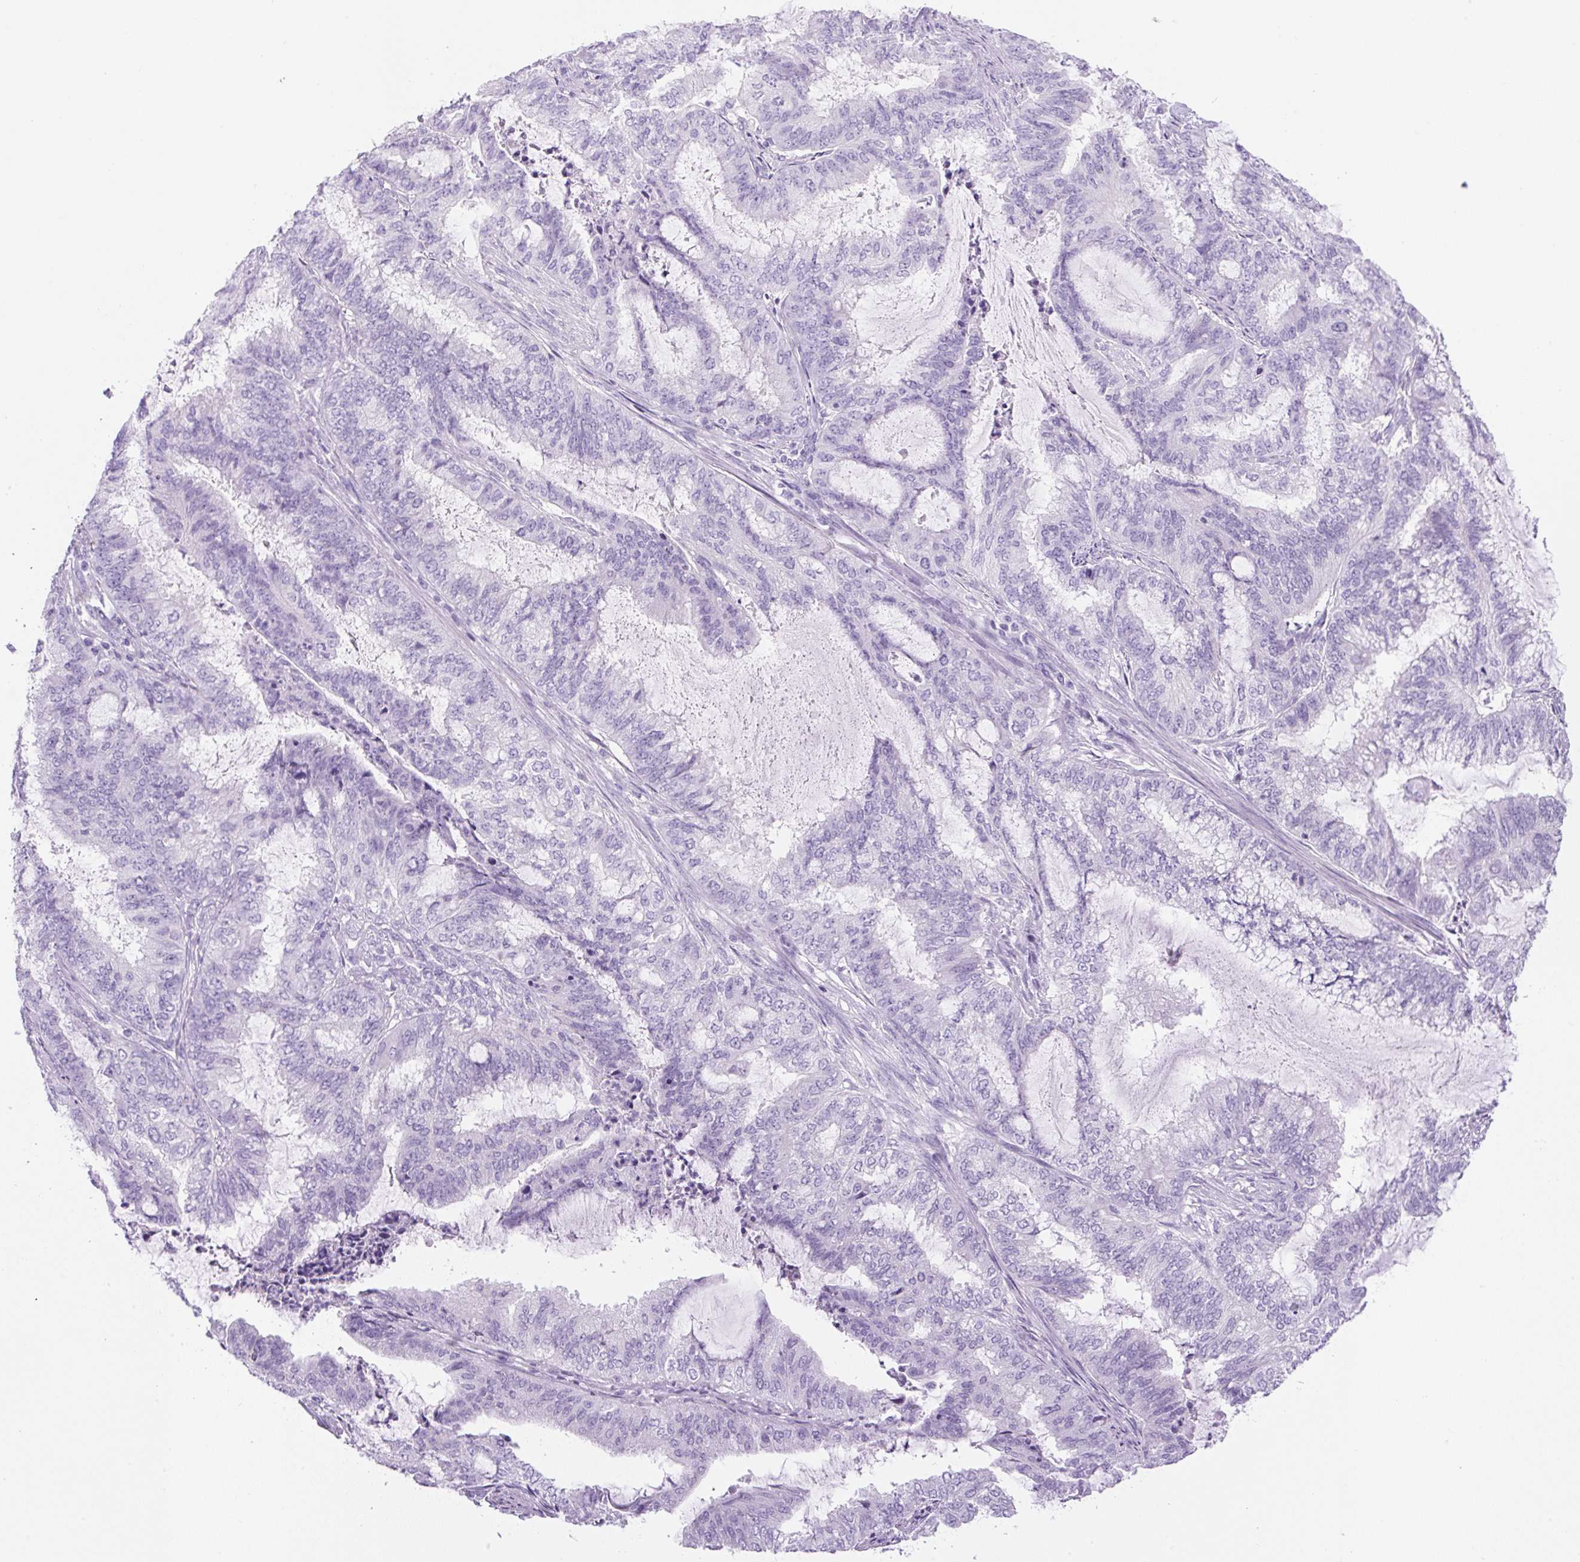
{"staining": {"intensity": "negative", "quantity": "none", "location": "none"}, "tissue": "endometrial cancer", "cell_type": "Tumor cells", "image_type": "cancer", "snomed": [{"axis": "morphology", "description": "Adenocarcinoma, NOS"}, {"axis": "topography", "description": "Endometrium"}], "caption": "Immunohistochemistry photomicrograph of neoplastic tissue: human endometrial cancer stained with DAB displays no significant protein staining in tumor cells.", "gene": "UBL3", "patient": {"sex": "female", "age": 51}}